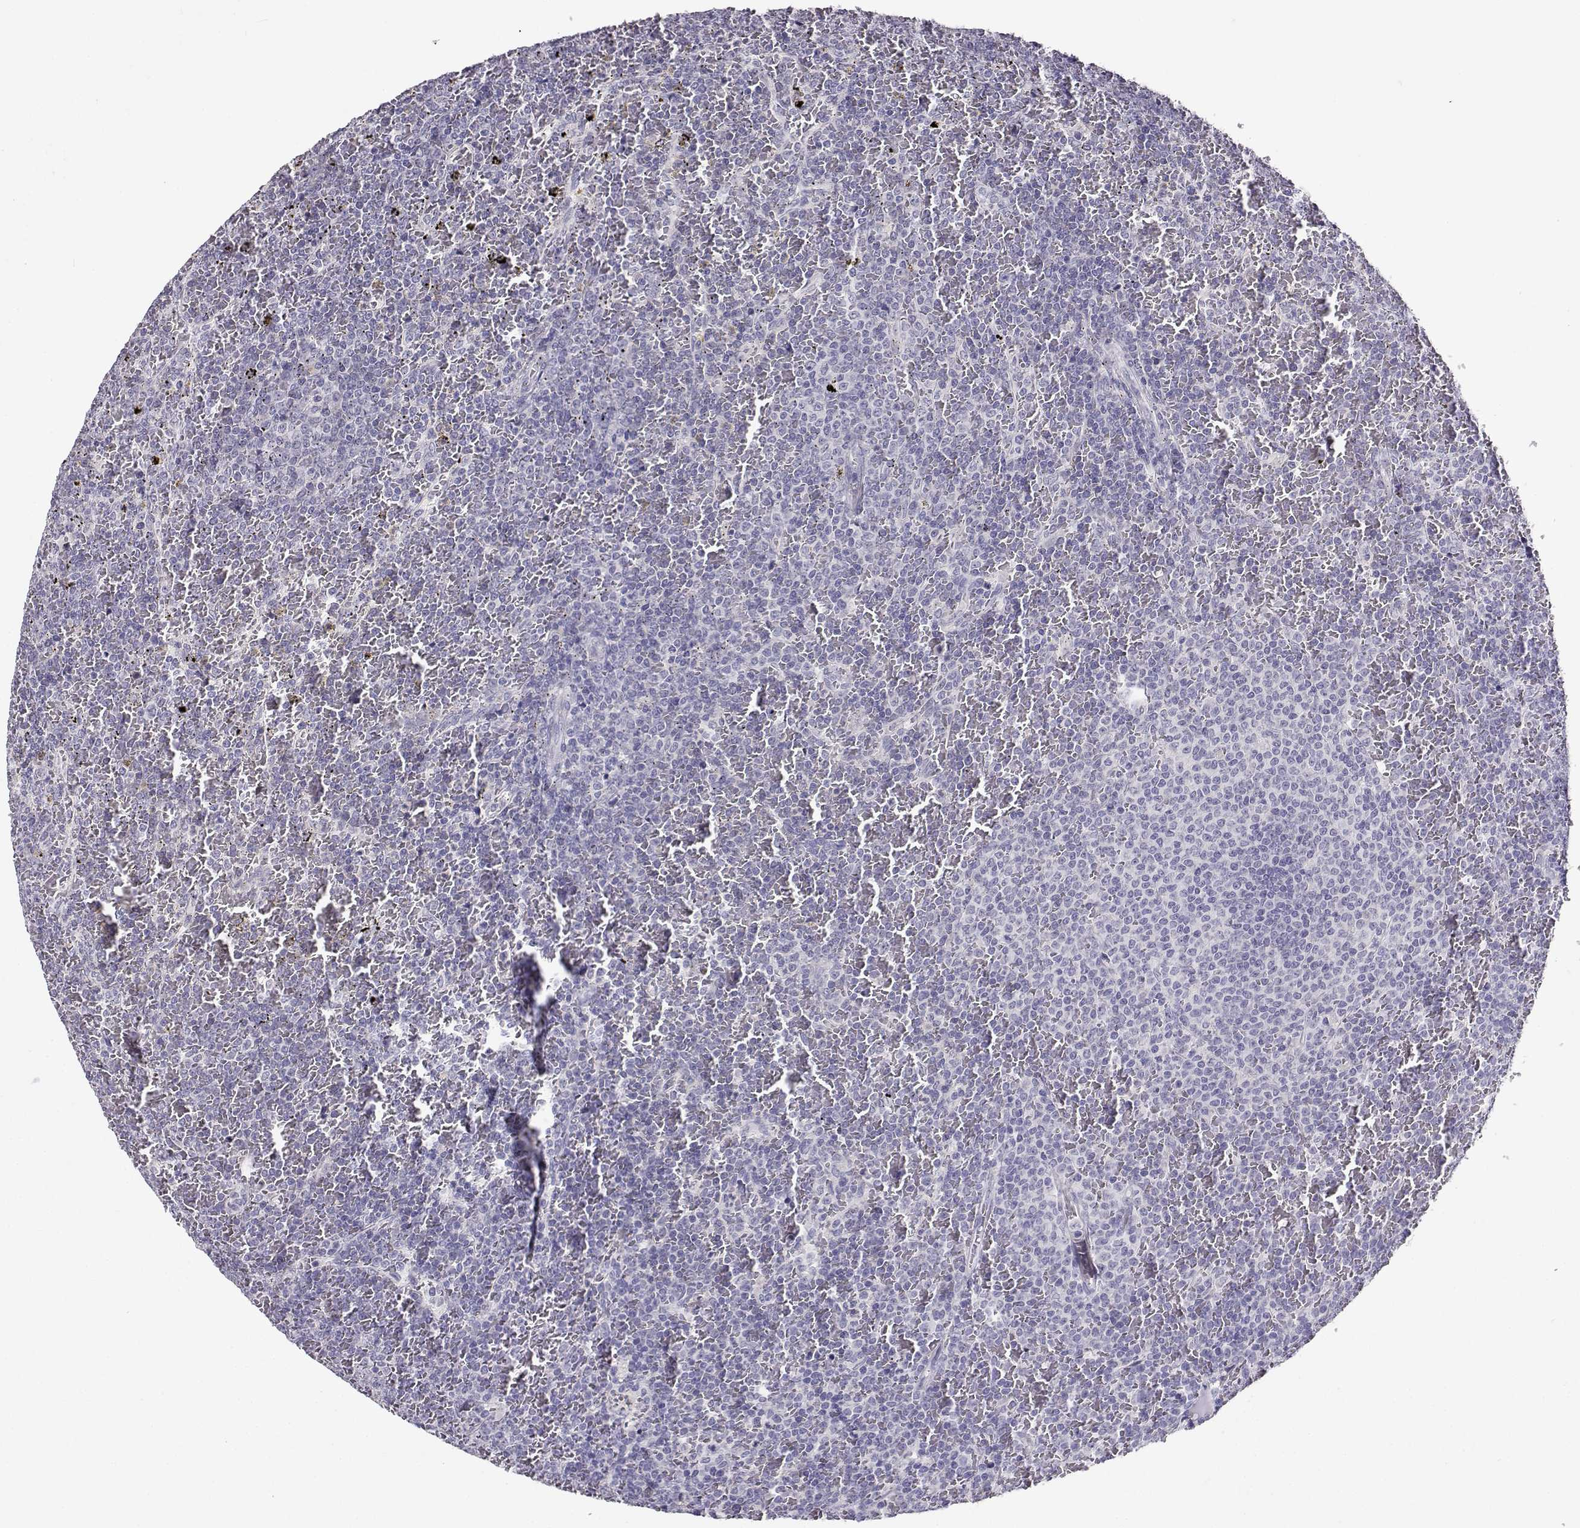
{"staining": {"intensity": "negative", "quantity": "none", "location": "none"}, "tissue": "lymphoma", "cell_type": "Tumor cells", "image_type": "cancer", "snomed": [{"axis": "morphology", "description": "Malignant lymphoma, non-Hodgkin's type, Low grade"}, {"axis": "topography", "description": "Spleen"}], "caption": "Tumor cells show no significant expression in malignant lymphoma, non-Hodgkin's type (low-grade).", "gene": "RHOXF2", "patient": {"sex": "female", "age": 77}}